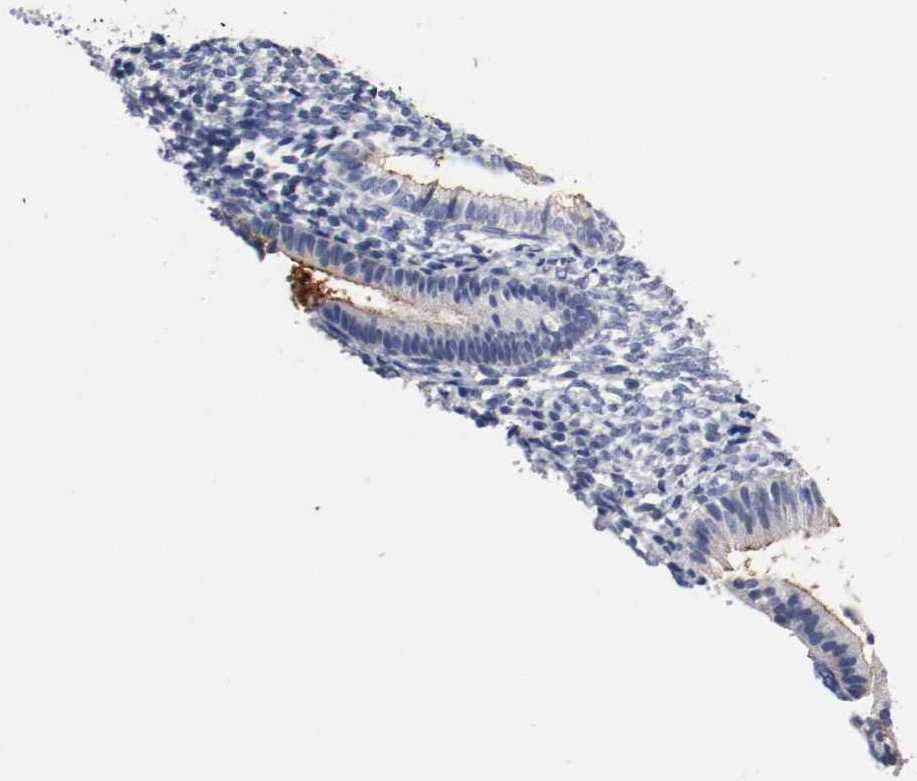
{"staining": {"intensity": "negative", "quantity": "none", "location": "none"}, "tissue": "endometrium", "cell_type": "Cells in endometrial stroma", "image_type": "normal", "snomed": [{"axis": "morphology", "description": "Normal tissue, NOS"}, {"axis": "topography", "description": "Endometrium"}], "caption": "IHC image of benign endometrium: endometrium stained with DAB (3,3'-diaminobenzidine) demonstrates no significant protein staining in cells in endometrial stroma.", "gene": "TUBD1", "patient": {"sex": "female", "age": 57}}